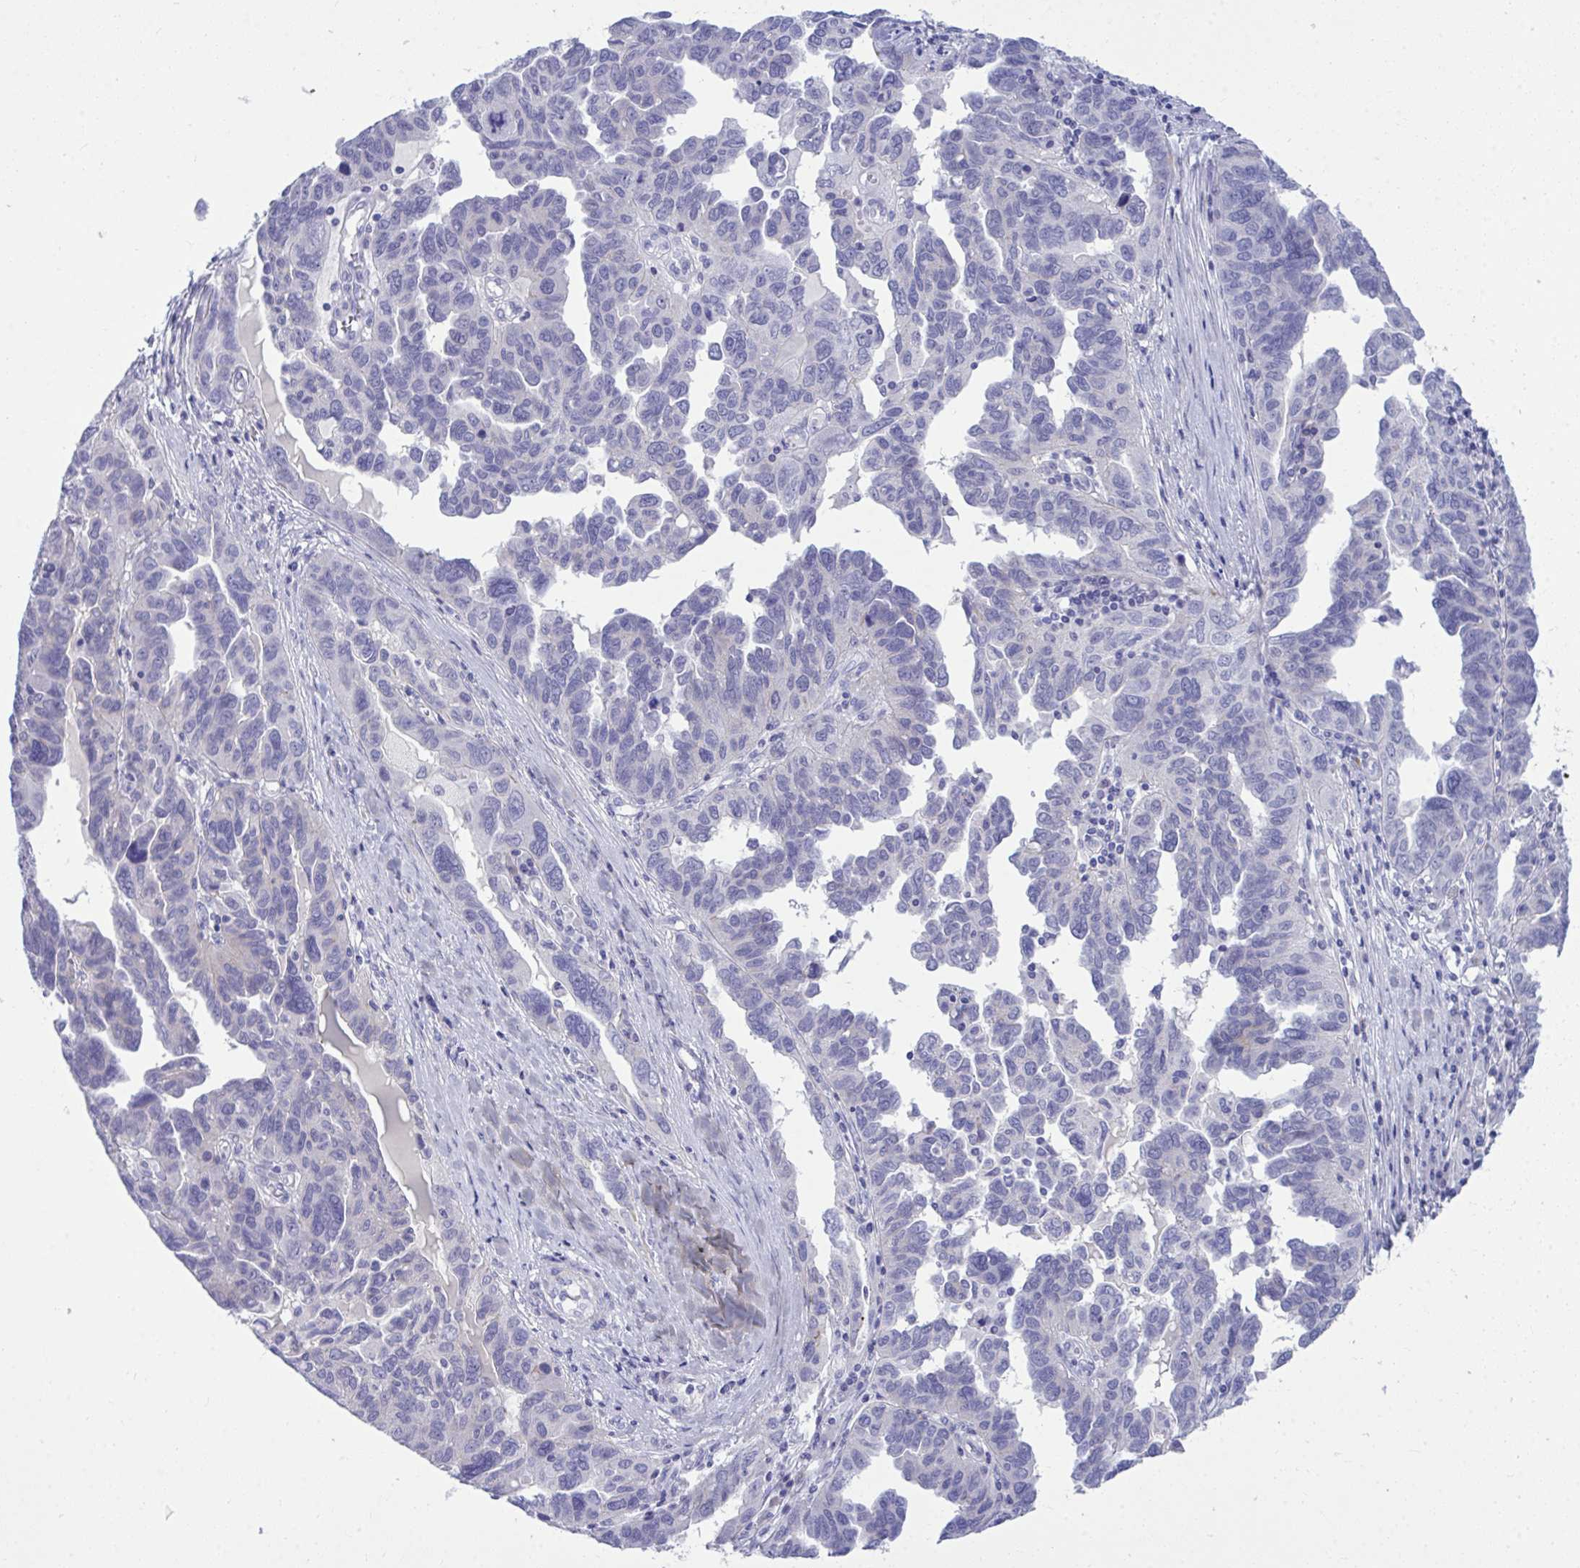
{"staining": {"intensity": "negative", "quantity": "none", "location": "none"}, "tissue": "ovarian cancer", "cell_type": "Tumor cells", "image_type": "cancer", "snomed": [{"axis": "morphology", "description": "Cystadenocarcinoma, serous, NOS"}, {"axis": "topography", "description": "Ovary"}], "caption": "Immunohistochemistry (IHC) of human serous cystadenocarcinoma (ovarian) shows no expression in tumor cells. (Immunohistochemistry, brightfield microscopy, high magnification).", "gene": "MED9", "patient": {"sex": "female", "age": 64}}